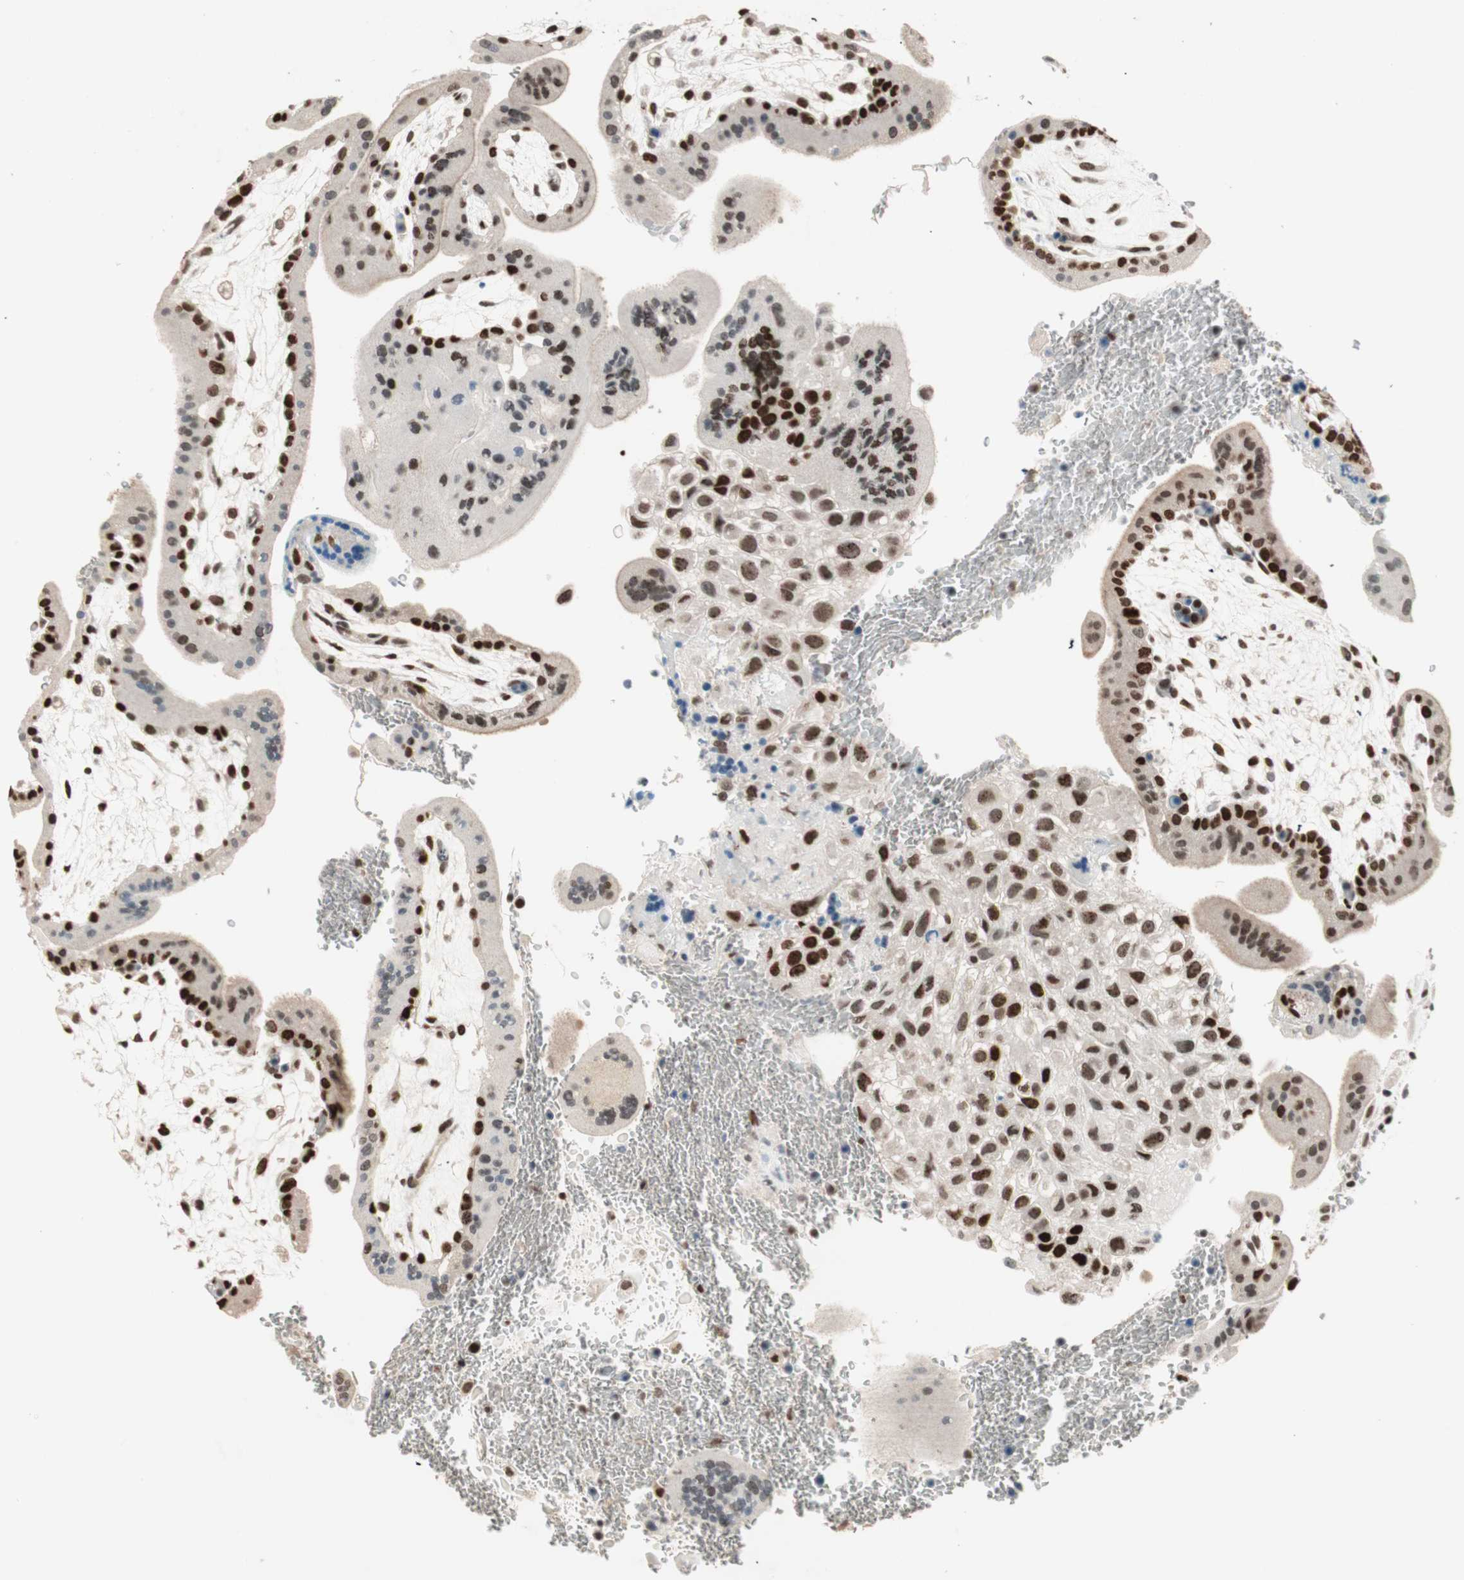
{"staining": {"intensity": "strong", "quantity": ">75%", "location": "nuclear"}, "tissue": "placenta", "cell_type": "Decidual cells", "image_type": "normal", "snomed": [{"axis": "morphology", "description": "Normal tissue, NOS"}, {"axis": "topography", "description": "Placenta"}], "caption": "Protein analysis of normal placenta demonstrates strong nuclear staining in approximately >75% of decidual cells.", "gene": "MDC1", "patient": {"sex": "female", "age": 35}}